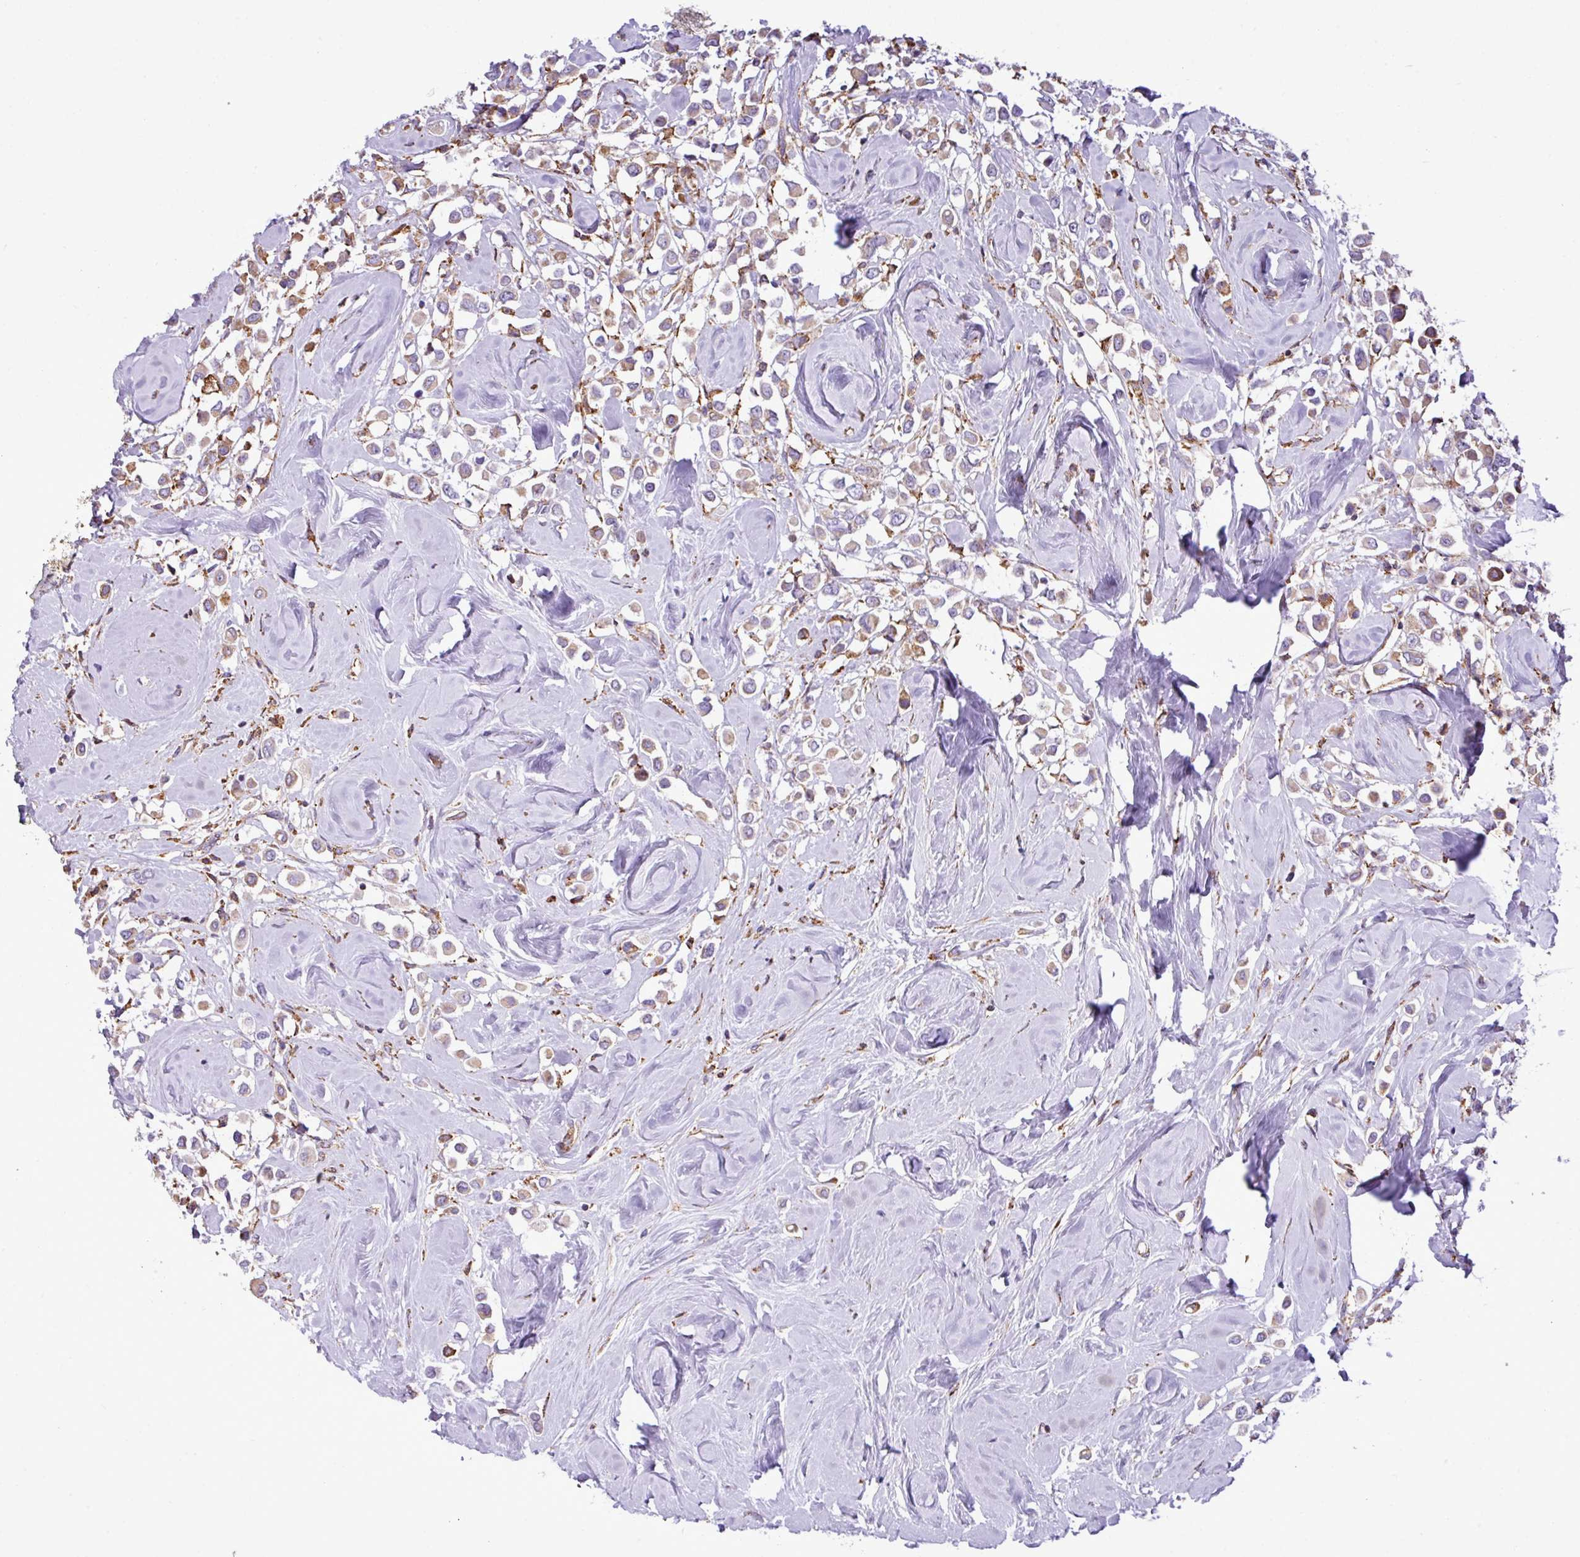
{"staining": {"intensity": "moderate", "quantity": "<25%", "location": "cytoplasmic/membranous"}, "tissue": "breast cancer", "cell_type": "Tumor cells", "image_type": "cancer", "snomed": [{"axis": "morphology", "description": "Duct carcinoma"}, {"axis": "topography", "description": "Breast"}], "caption": "Immunohistochemical staining of human intraductal carcinoma (breast) demonstrates moderate cytoplasmic/membranous protein staining in approximately <25% of tumor cells.", "gene": "ZSCAN5A", "patient": {"sex": "female", "age": 61}}